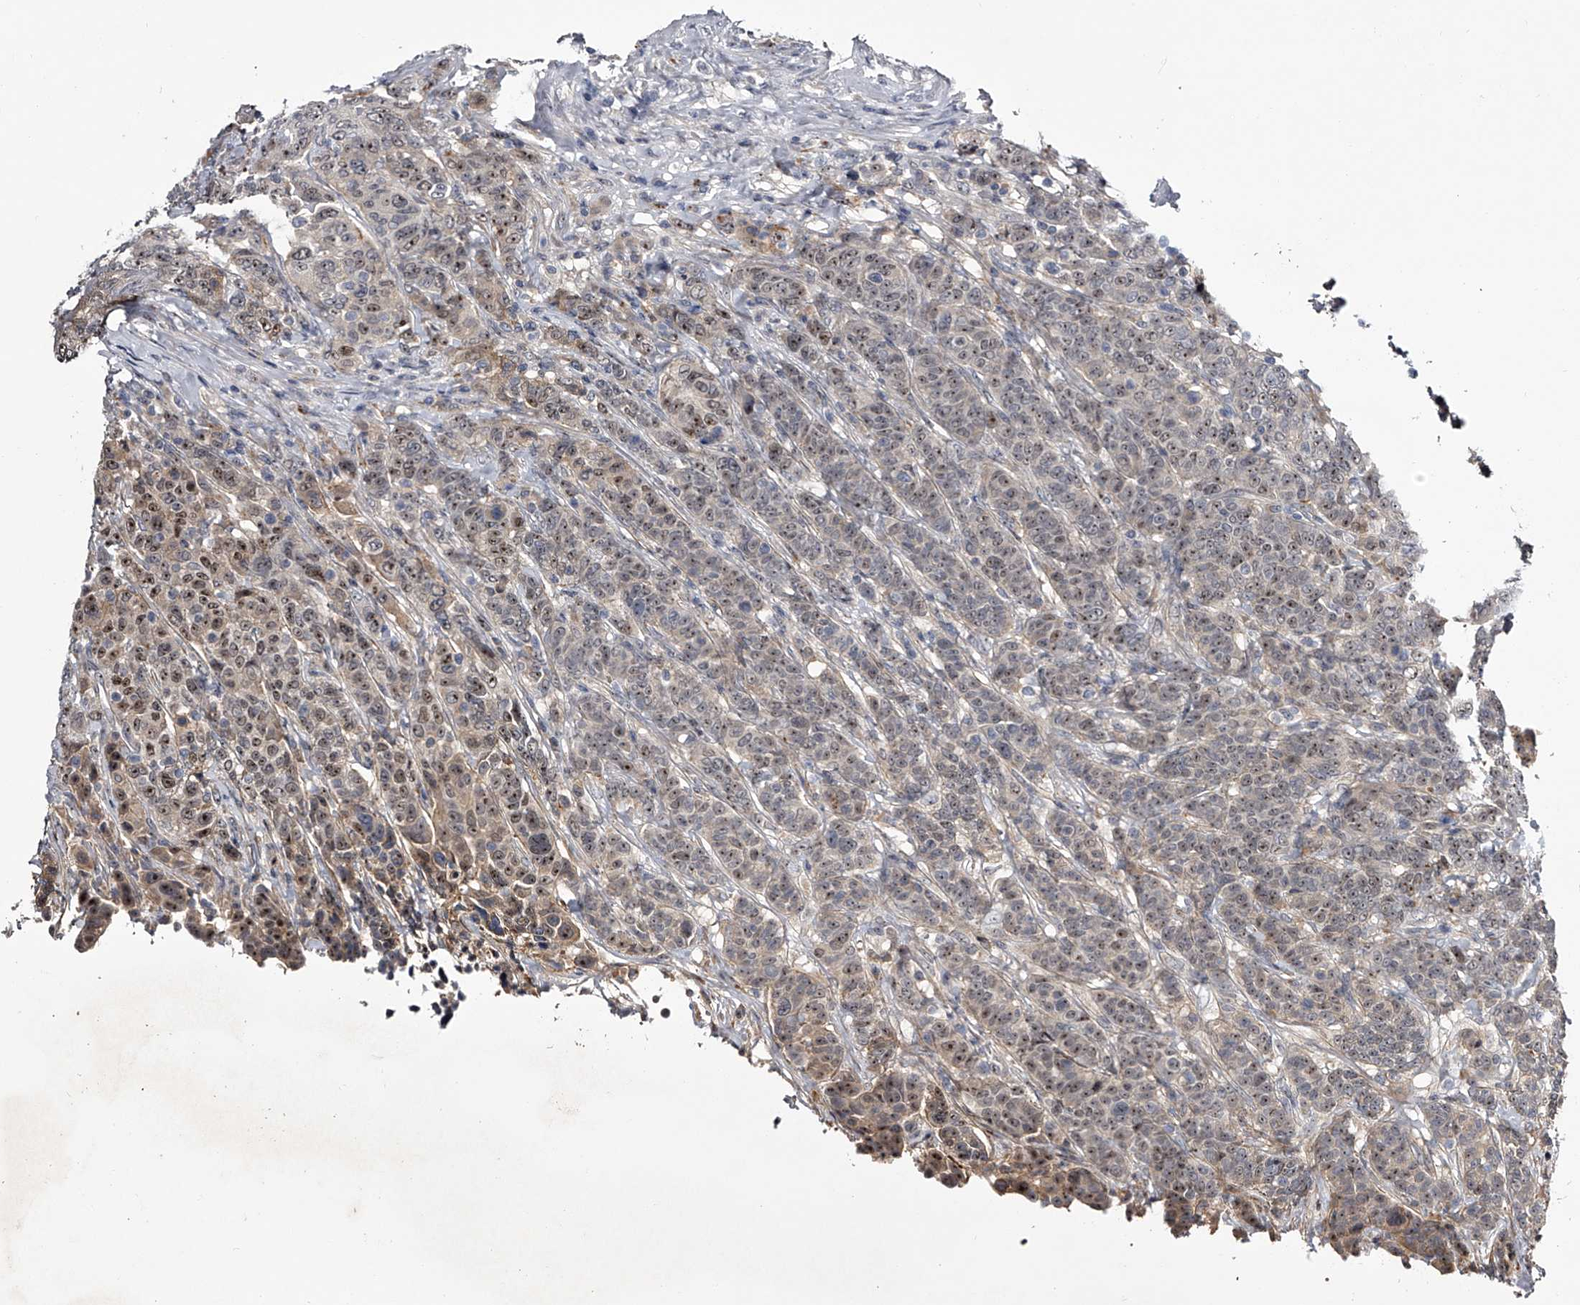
{"staining": {"intensity": "weak", "quantity": "25%-75%", "location": "nuclear"}, "tissue": "breast cancer", "cell_type": "Tumor cells", "image_type": "cancer", "snomed": [{"axis": "morphology", "description": "Duct carcinoma"}, {"axis": "topography", "description": "Breast"}], "caption": "Human breast cancer stained for a protein (brown) demonstrates weak nuclear positive expression in about 25%-75% of tumor cells.", "gene": "MDN1", "patient": {"sex": "female", "age": 37}}